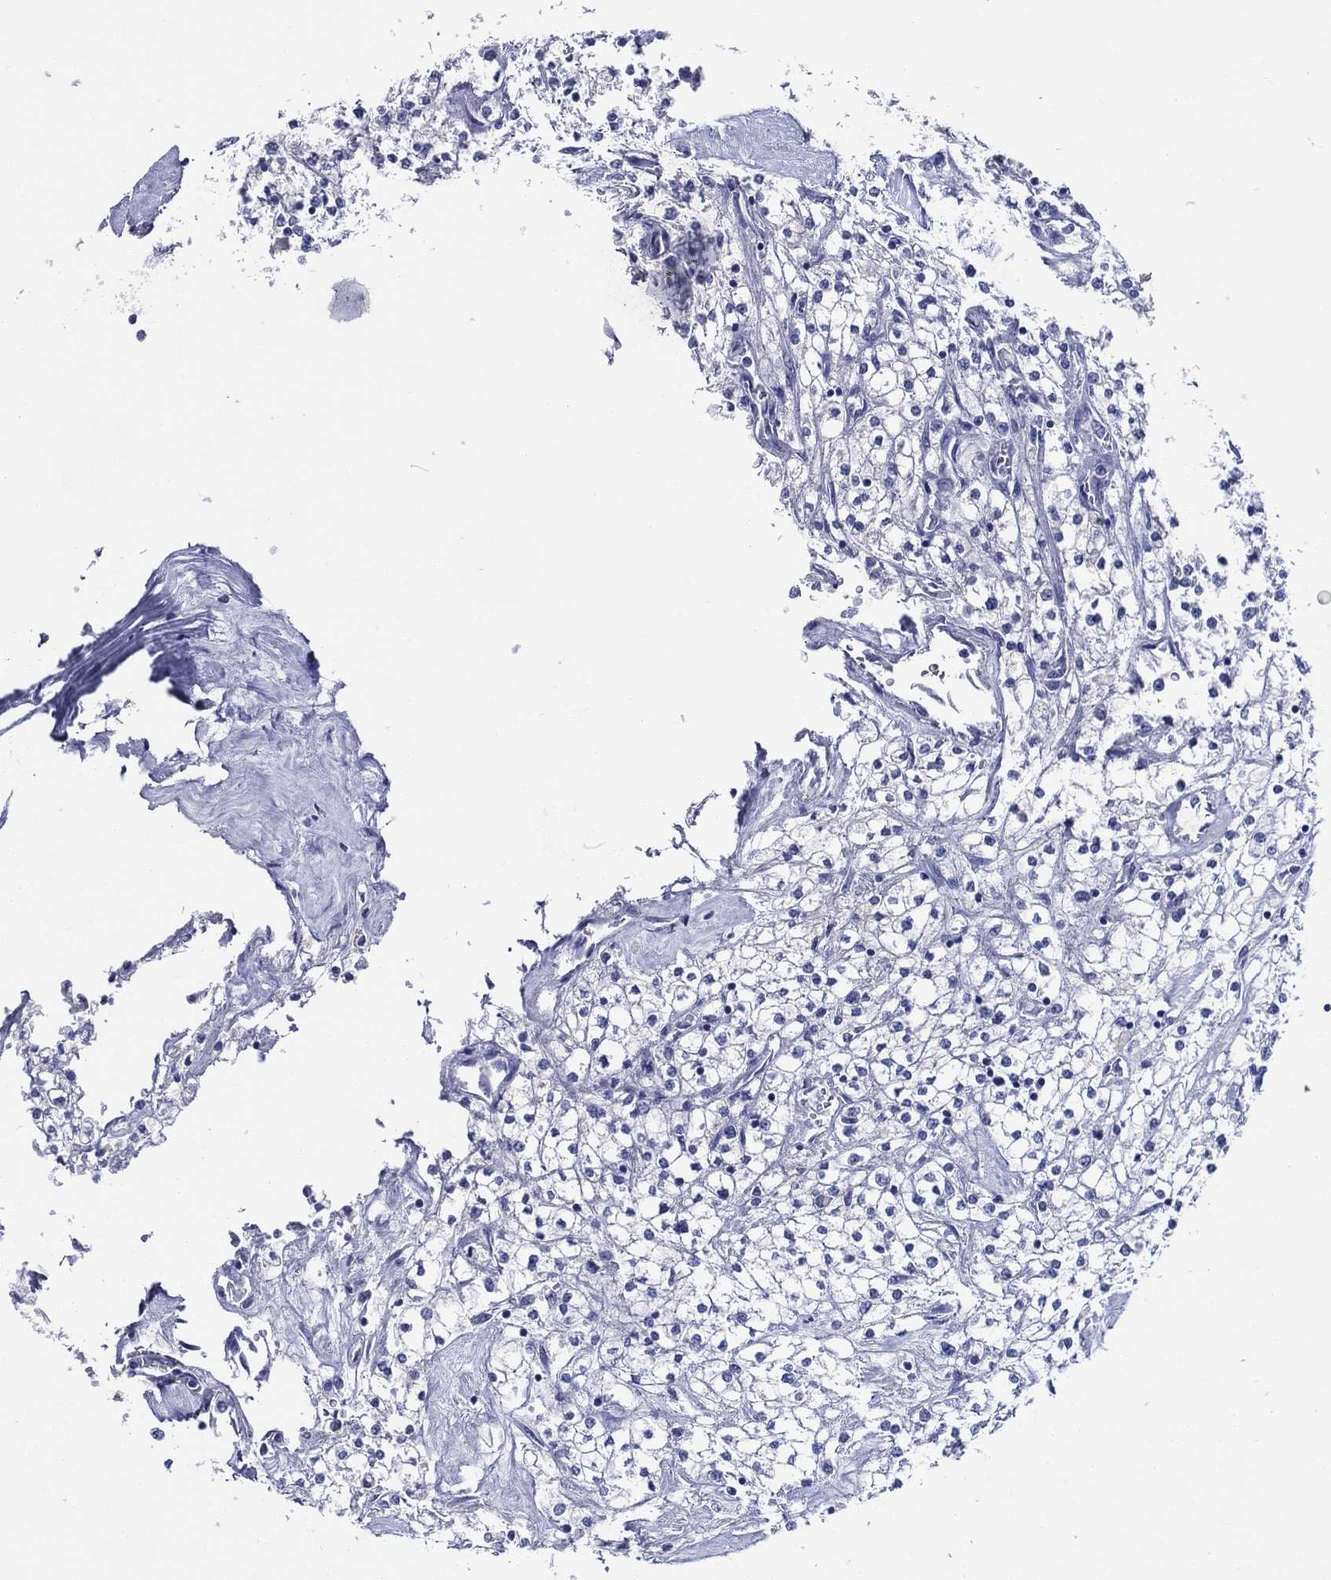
{"staining": {"intensity": "negative", "quantity": "none", "location": "none"}, "tissue": "renal cancer", "cell_type": "Tumor cells", "image_type": "cancer", "snomed": [{"axis": "morphology", "description": "Adenocarcinoma, NOS"}, {"axis": "topography", "description": "Kidney"}], "caption": "Renal adenocarcinoma was stained to show a protein in brown. There is no significant staining in tumor cells. The staining is performed using DAB brown chromogen with nuclei counter-stained in using hematoxylin.", "gene": "ACE2", "patient": {"sex": "male", "age": 80}}